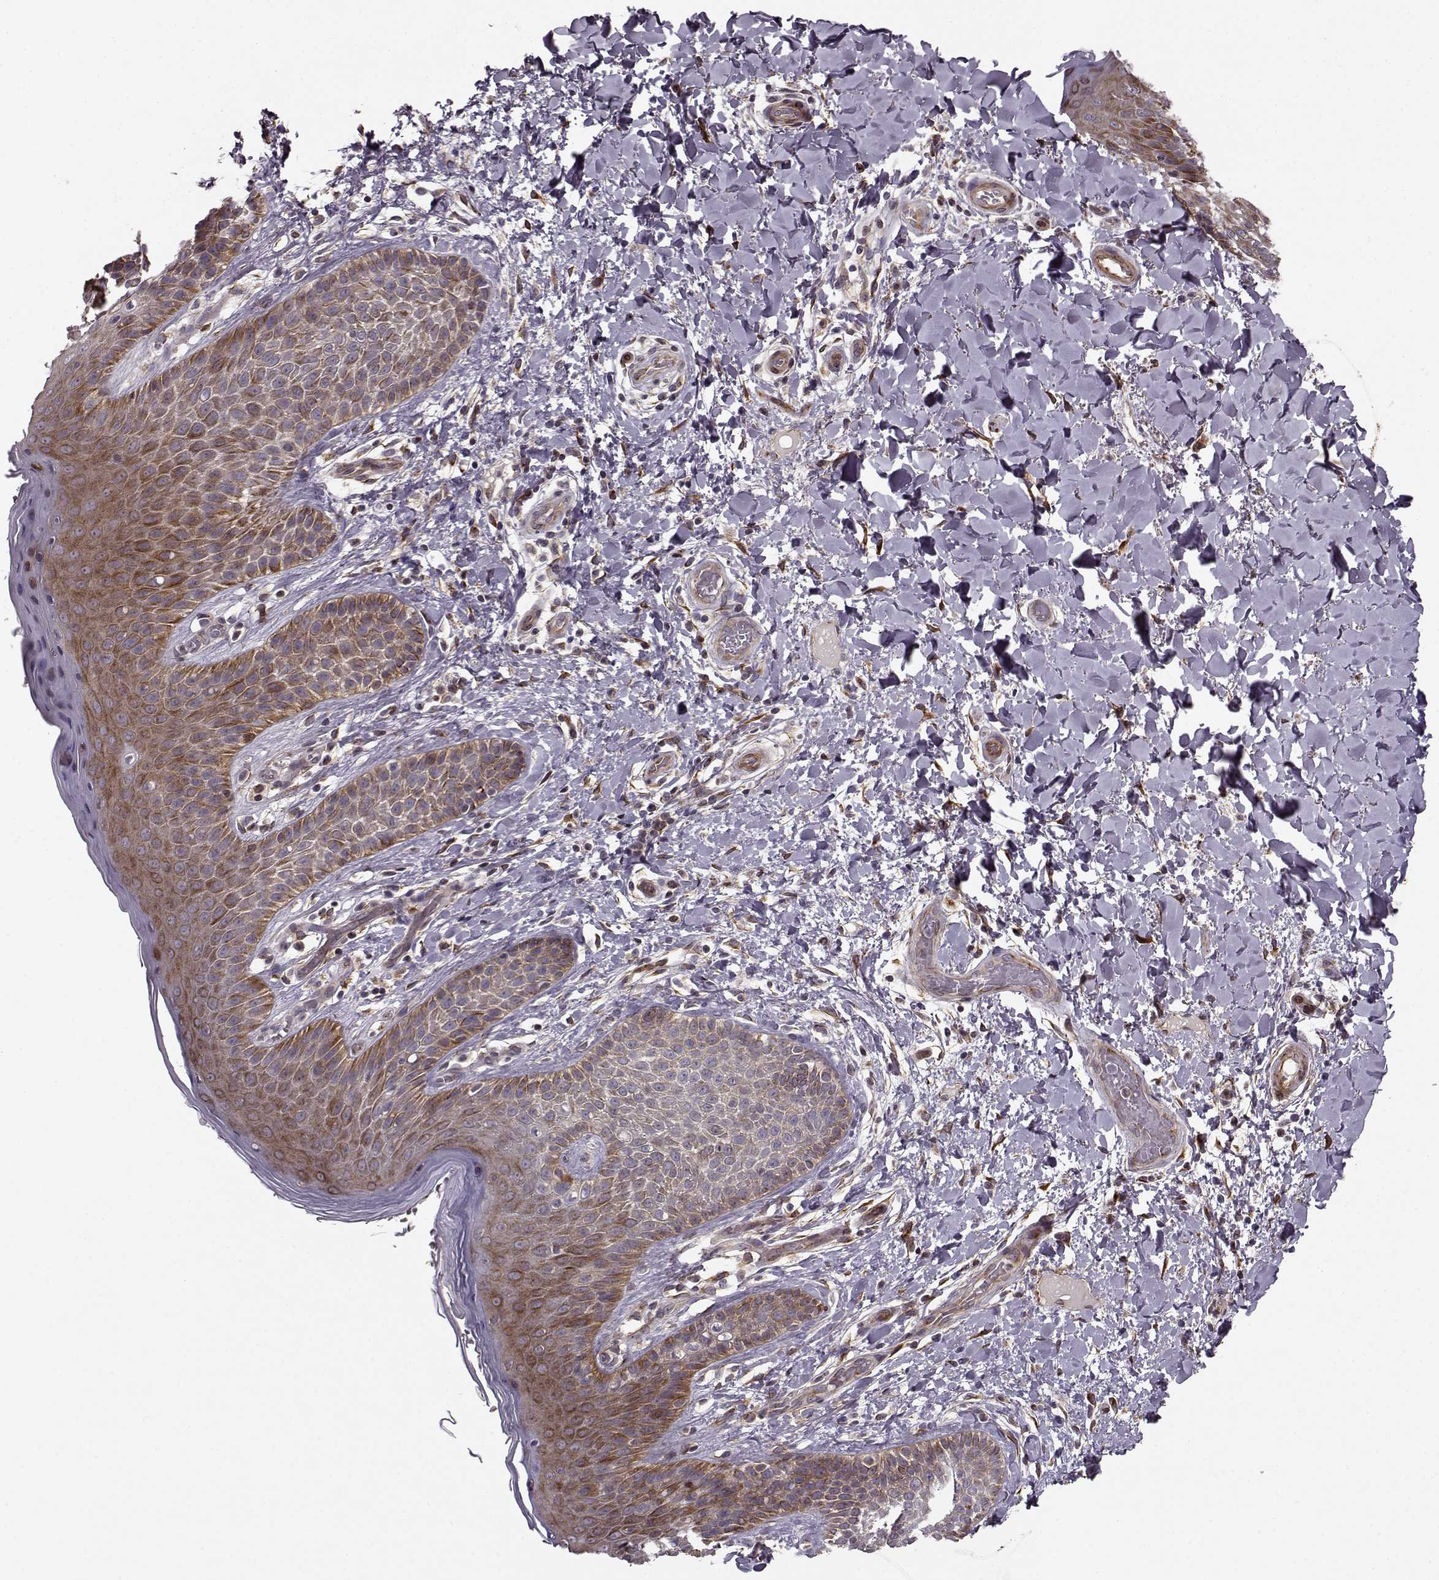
{"staining": {"intensity": "moderate", "quantity": ">75%", "location": "cytoplasmic/membranous"}, "tissue": "skin", "cell_type": "Epidermal cells", "image_type": "normal", "snomed": [{"axis": "morphology", "description": "Normal tissue, NOS"}, {"axis": "topography", "description": "Anal"}], "caption": "Immunohistochemical staining of unremarkable skin demonstrates >75% levels of moderate cytoplasmic/membranous protein positivity in about >75% of epidermal cells. Immunohistochemistry (ihc) stains the protein of interest in brown and the nuclei are stained blue.", "gene": "MTR", "patient": {"sex": "male", "age": 36}}